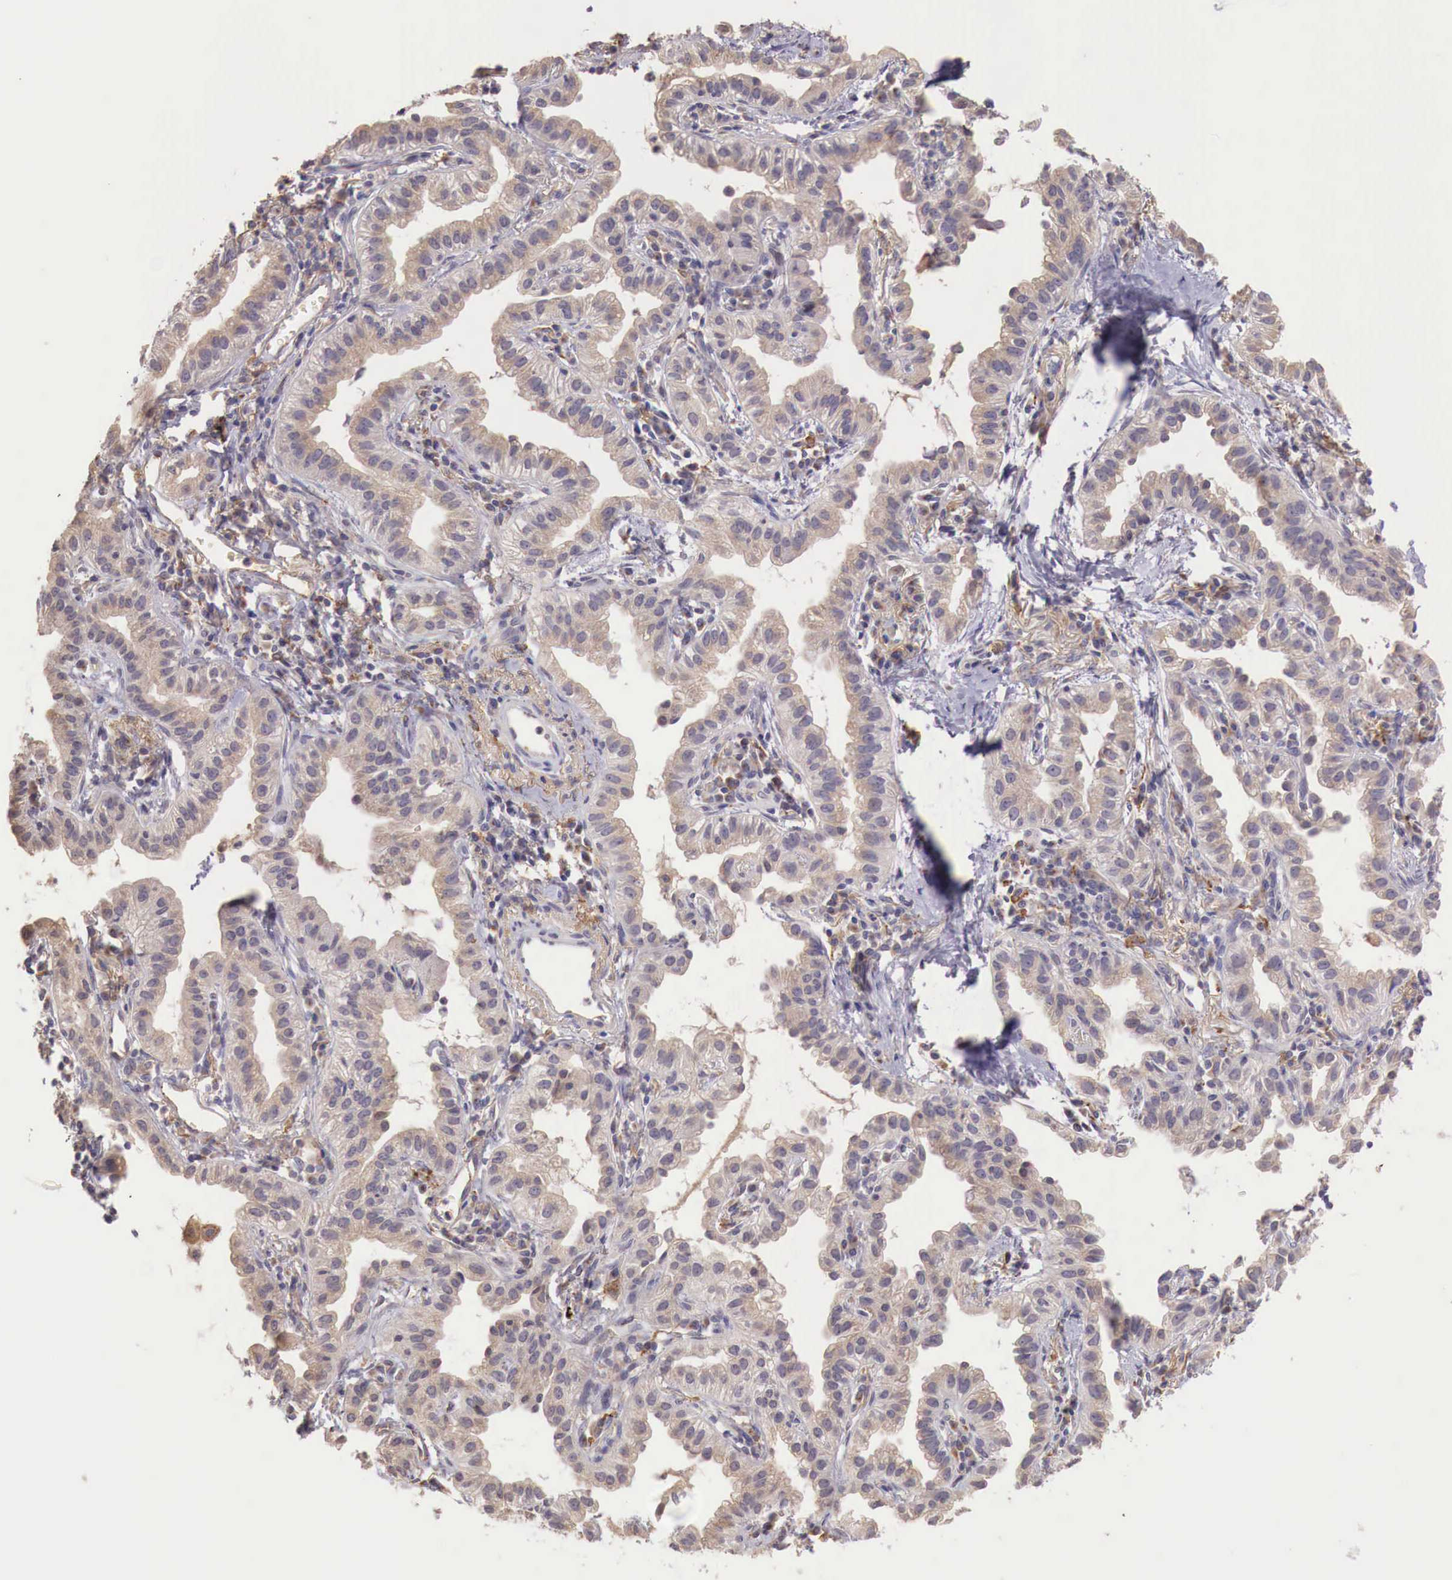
{"staining": {"intensity": "weak", "quantity": "25%-75%", "location": "cytoplasmic/membranous"}, "tissue": "lung cancer", "cell_type": "Tumor cells", "image_type": "cancer", "snomed": [{"axis": "morphology", "description": "Adenocarcinoma, NOS"}, {"axis": "topography", "description": "Lung"}], "caption": "Lung cancer was stained to show a protein in brown. There is low levels of weak cytoplasmic/membranous positivity in approximately 25%-75% of tumor cells. (Brightfield microscopy of DAB IHC at high magnification).", "gene": "CHRDL1", "patient": {"sex": "female", "age": 50}}